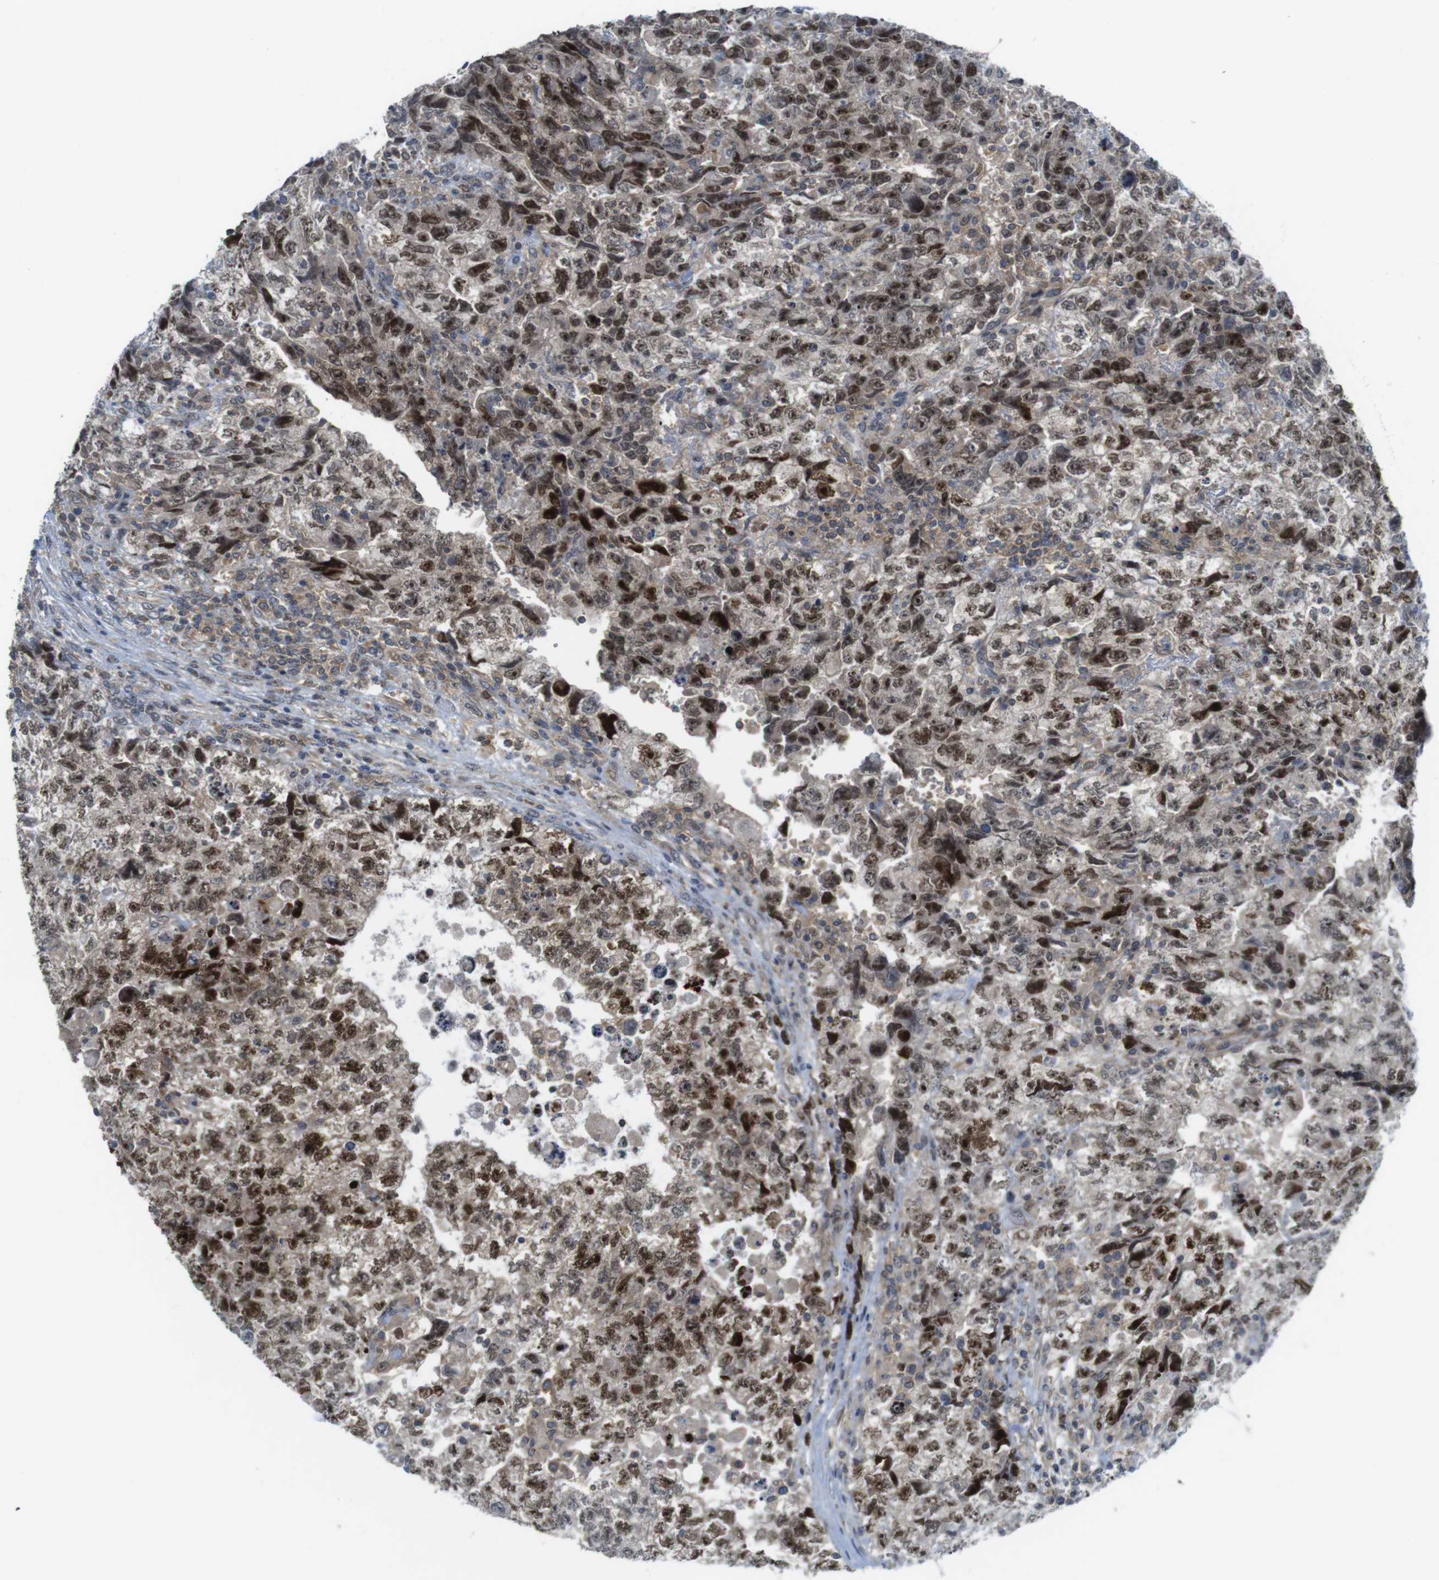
{"staining": {"intensity": "moderate", "quantity": ">75%", "location": "nuclear"}, "tissue": "testis cancer", "cell_type": "Tumor cells", "image_type": "cancer", "snomed": [{"axis": "morphology", "description": "Carcinoma, Embryonal, NOS"}, {"axis": "topography", "description": "Testis"}], "caption": "A high-resolution micrograph shows IHC staining of embryonal carcinoma (testis), which demonstrates moderate nuclear staining in approximately >75% of tumor cells.", "gene": "RCC1", "patient": {"sex": "male", "age": 36}}